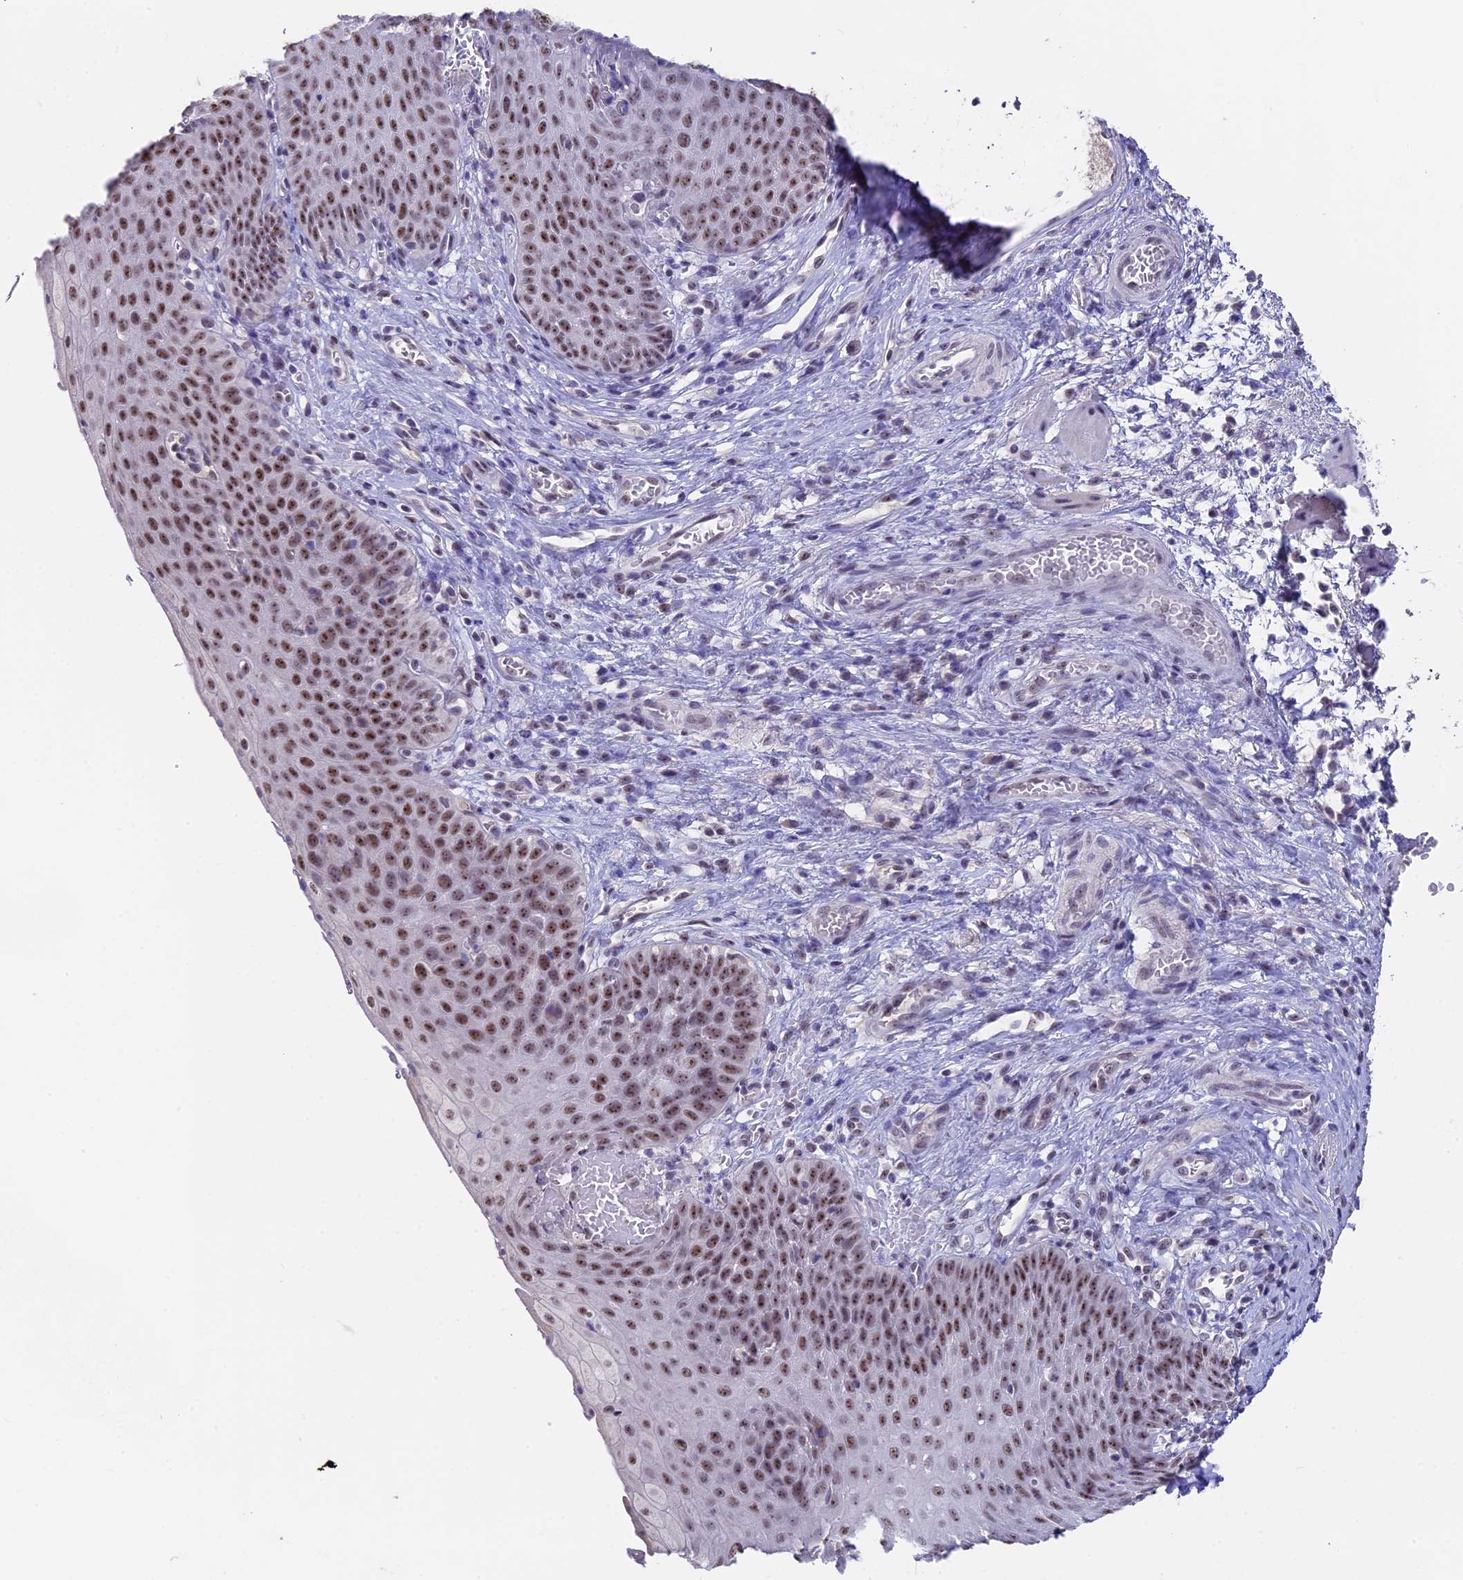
{"staining": {"intensity": "moderate", "quantity": ">75%", "location": "nuclear"}, "tissue": "esophagus", "cell_type": "Squamous epithelial cells", "image_type": "normal", "snomed": [{"axis": "morphology", "description": "Normal tissue, NOS"}, {"axis": "topography", "description": "Esophagus"}], "caption": "The micrograph demonstrates a brown stain indicating the presence of a protein in the nuclear of squamous epithelial cells in esophagus. (DAB (3,3'-diaminobenzidine) = brown stain, brightfield microscopy at high magnification).", "gene": "SETD2", "patient": {"sex": "male", "age": 71}}